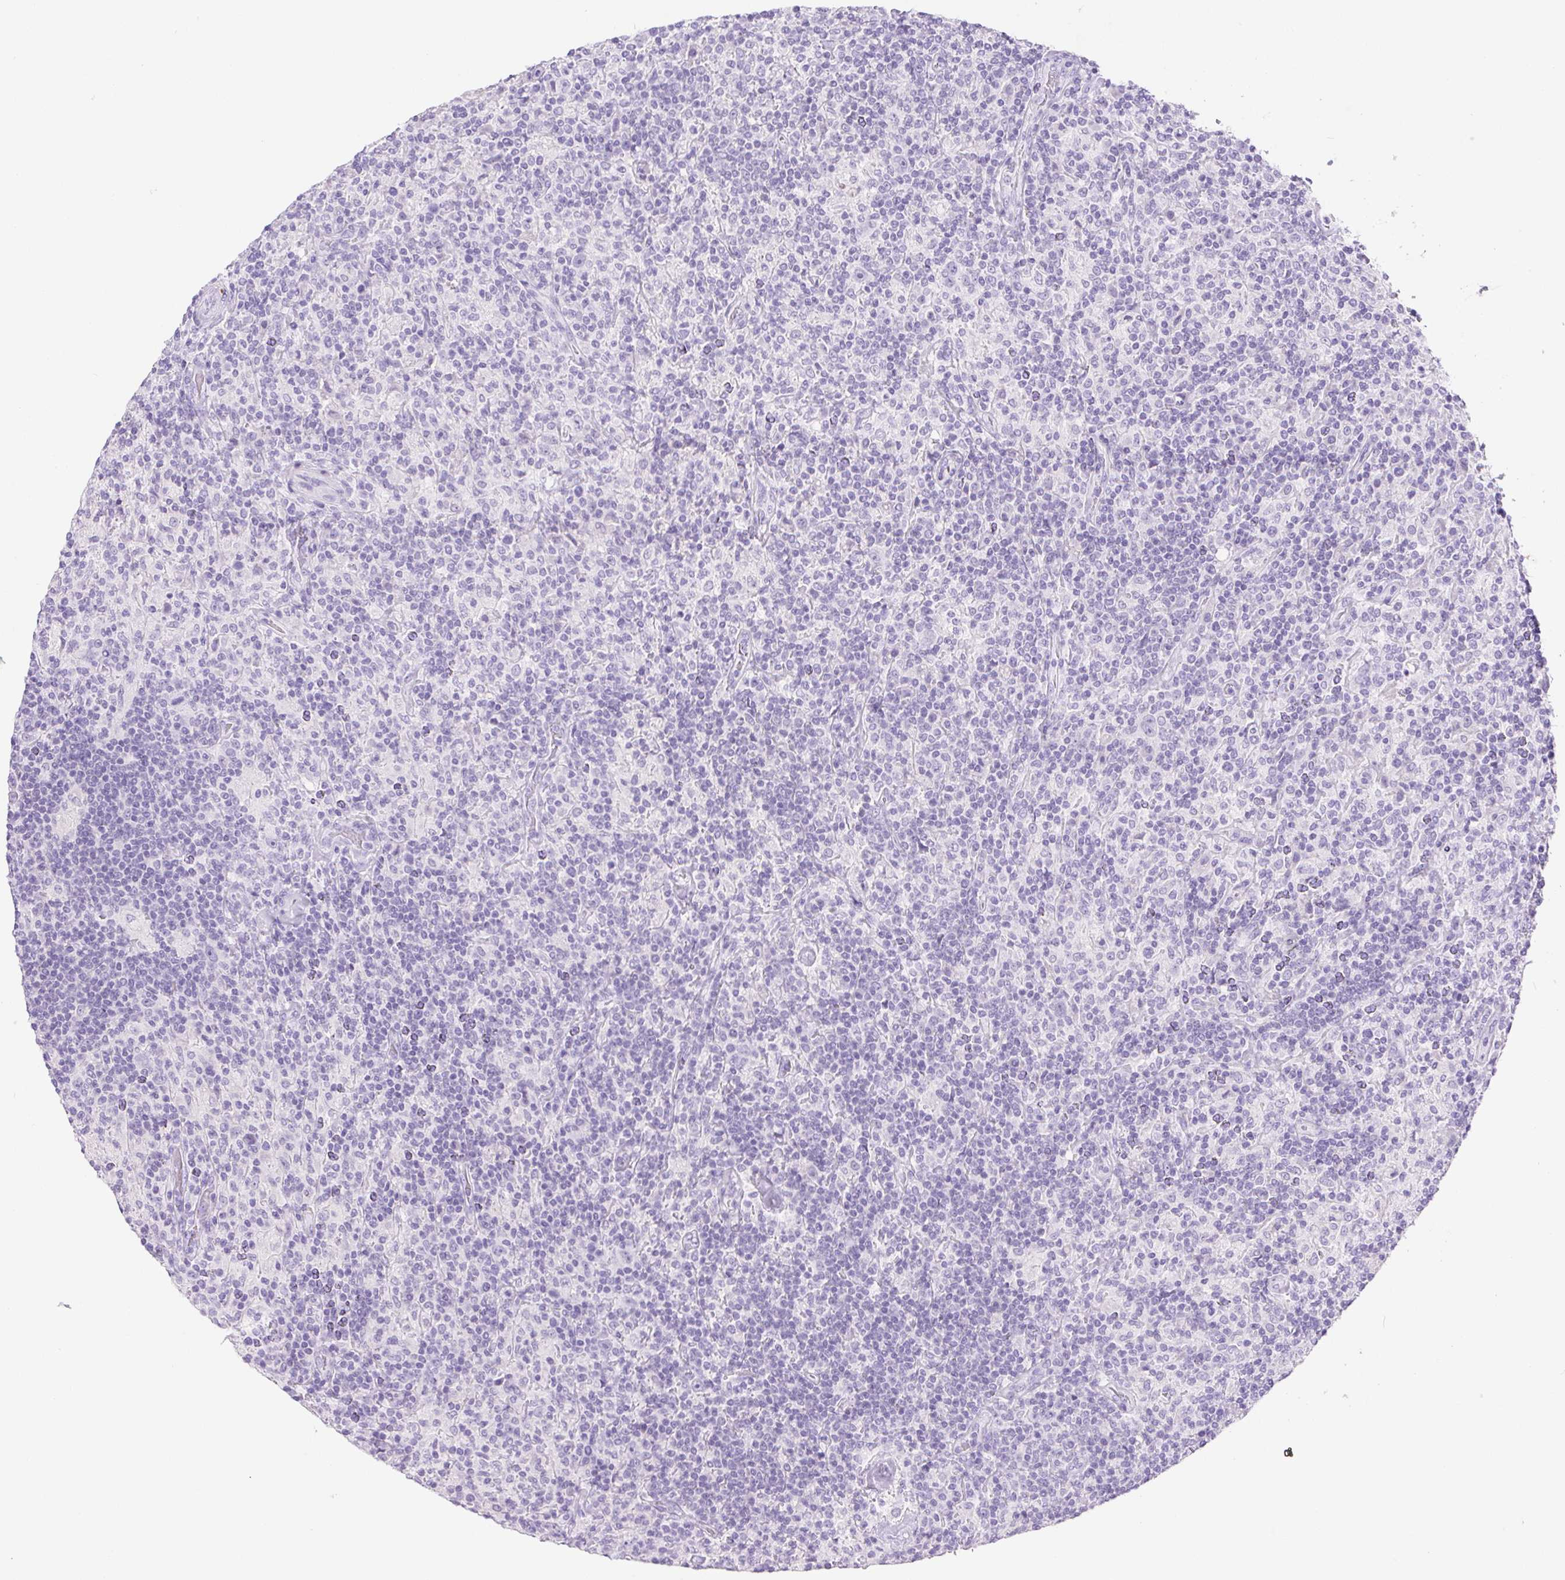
{"staining": {"intensity": "negative", "quantity": "none", "location": "none"}, "tissue": "lymphoma", "cell_type": "Tumor cells", "image_type": "cancer", "snomed": [{"axis": "morphology", "description": "Hodgkin's disease, NOS"}, {"axis": "topography", "description": "Lymph node"}], "caption": "The image shows no staining of tumor cells in lymphoma.", "gene": "PNLIP", "patient": {"sex": "male", "age": 70}}